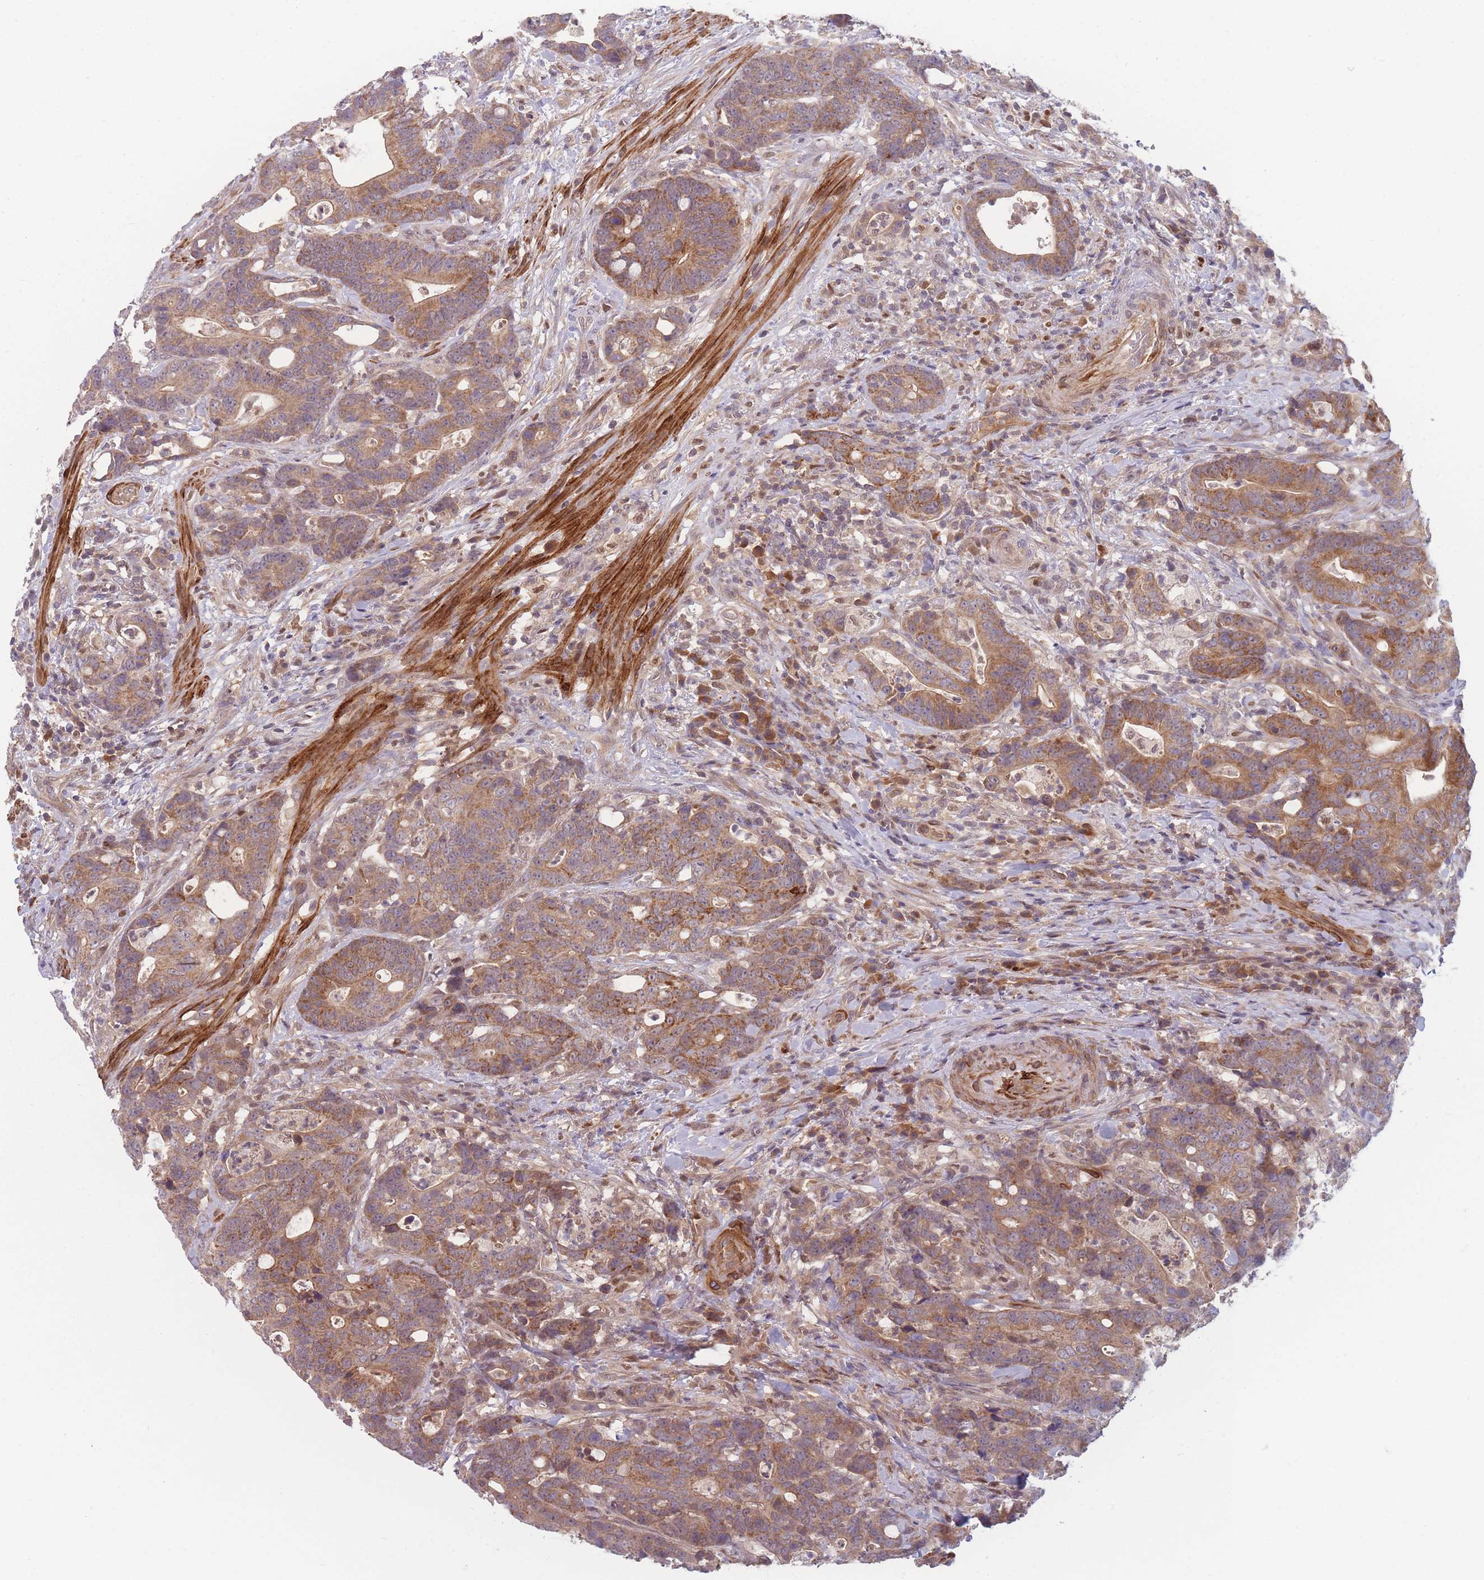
{"staining": {"intensity": "moderate", "quantity": ">75%", "location": "cytoplasmic/membranous"}, "tissue": "colorectal cancer", "cell_type": "Tumor cells", "image_type": "cancer", "snomed": [{"axis": "morphology", "description": "Adenocarcinoma, NOS"}, {"axis": "topography", "description": "Colon"}], "caption": "Immunohistochemistry (IHC) of colorectal cancer (adenocarcinoma) exhibits medium levels of moderate cytoplasmic/membranous positivity in about >75% of tumor cells.", "gene": "FAM153A", "patient": {"sex": "female", "age": 82}}